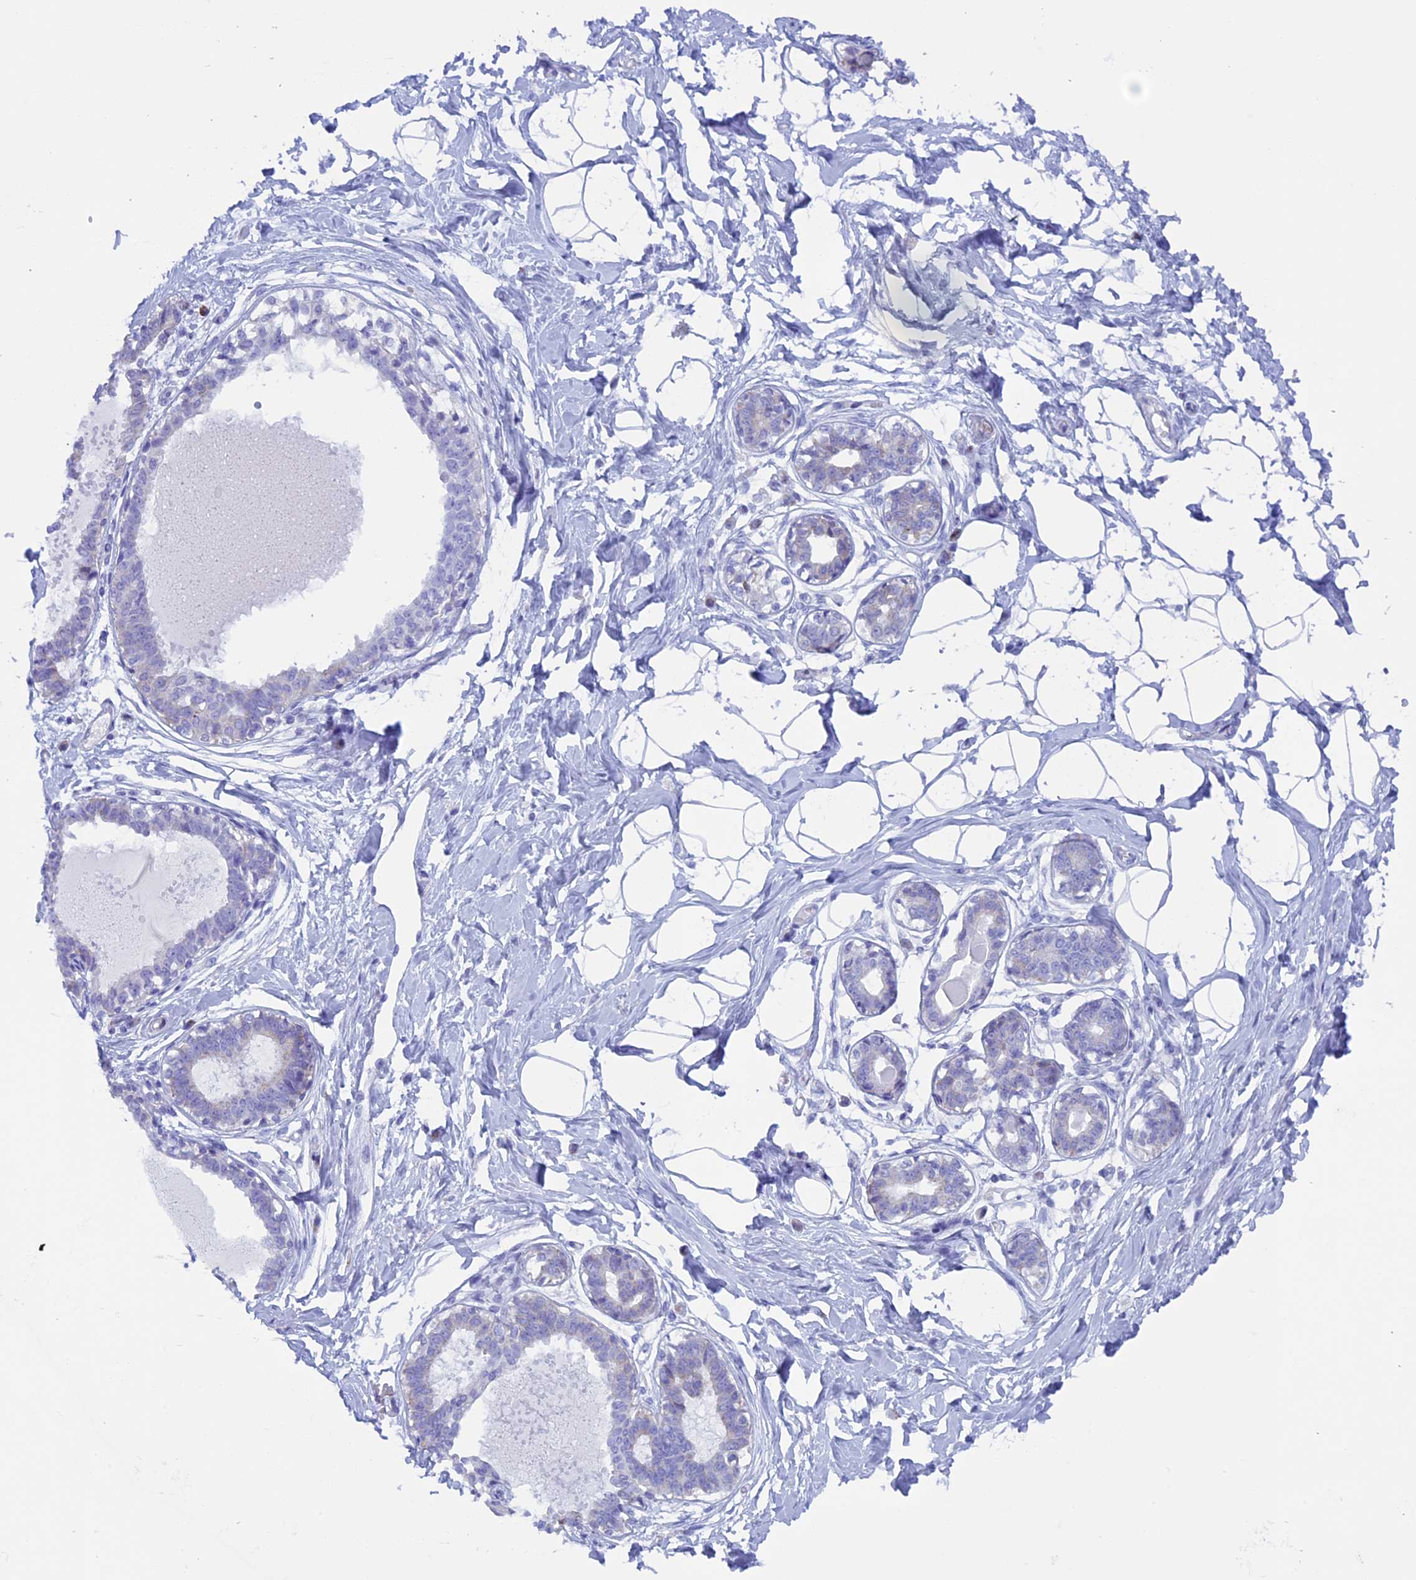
{"staining": {"intensity": "negative", "quantity": "none", "location": "none"}, "tissue": "breast", "cell_type": "Adipocytes", "image_type": "normal", "snomed": [{"axis": "morphology", "description": "Normal tissue, NOS"}, {"axis": "topography", "description": "Breast"}], "caption": "DAB immunohistochemical staining of normal human breast demonstrates no significant positivity in adipocytes.", "gene": "ZNF563", "patient": {"sex": "female", "age": 45}}